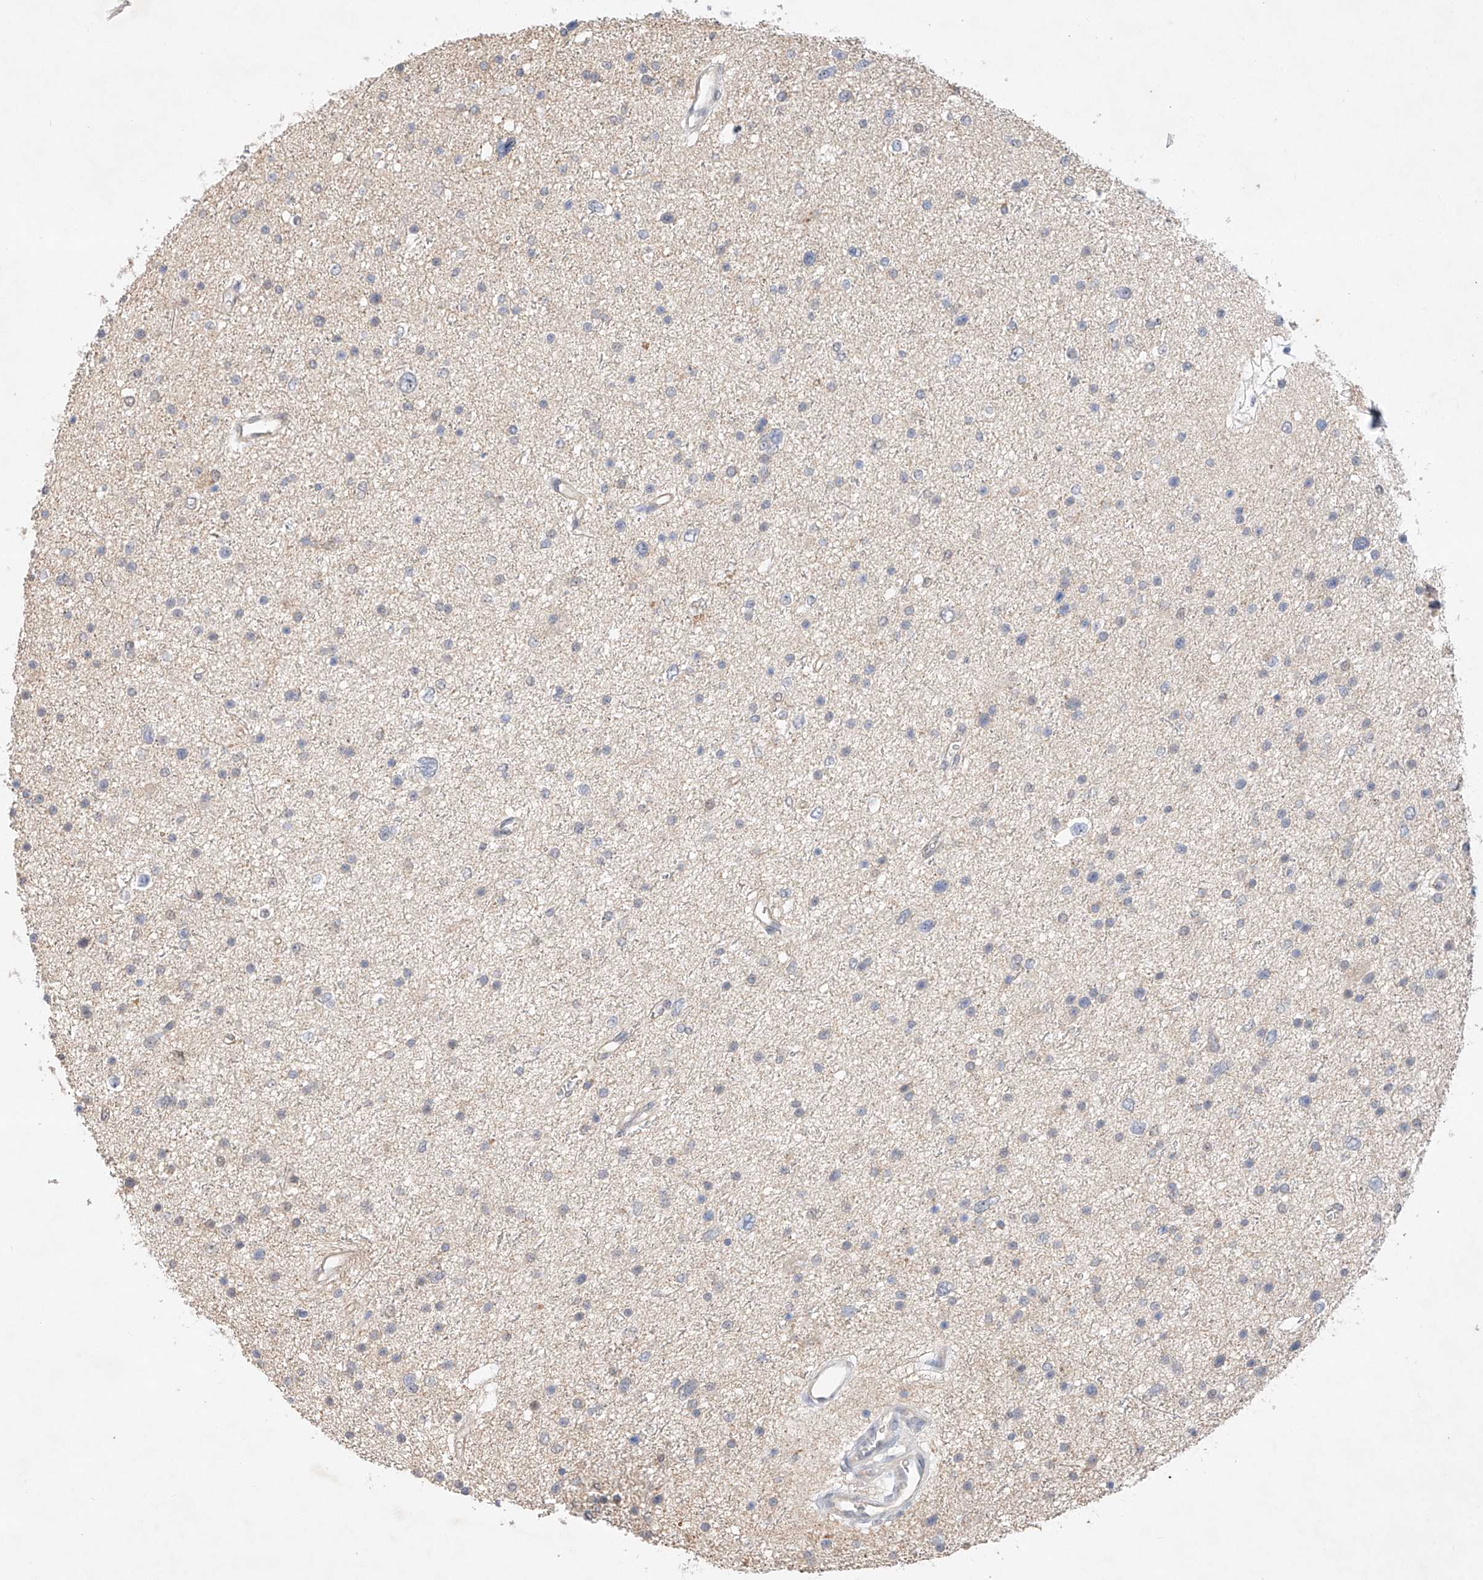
{"staining": {"intensity": "negative", "quantity": "none", "location": "none"}, "tissue": "glioma", "cell_type": "Tumor cells", "image_type": "cancer", "snomed": [{"axis": "morphology", "description": "Glioma, malignant, Low grade"}, {"axis": "topography", "description": "Brain"}], "caption": "Immunohistochemistry of human malignant low-grade glioma demonstrates no staining in tumor cells.", "gene": "IL22RA2", "patient": {"sex": "female", "age": 37}}